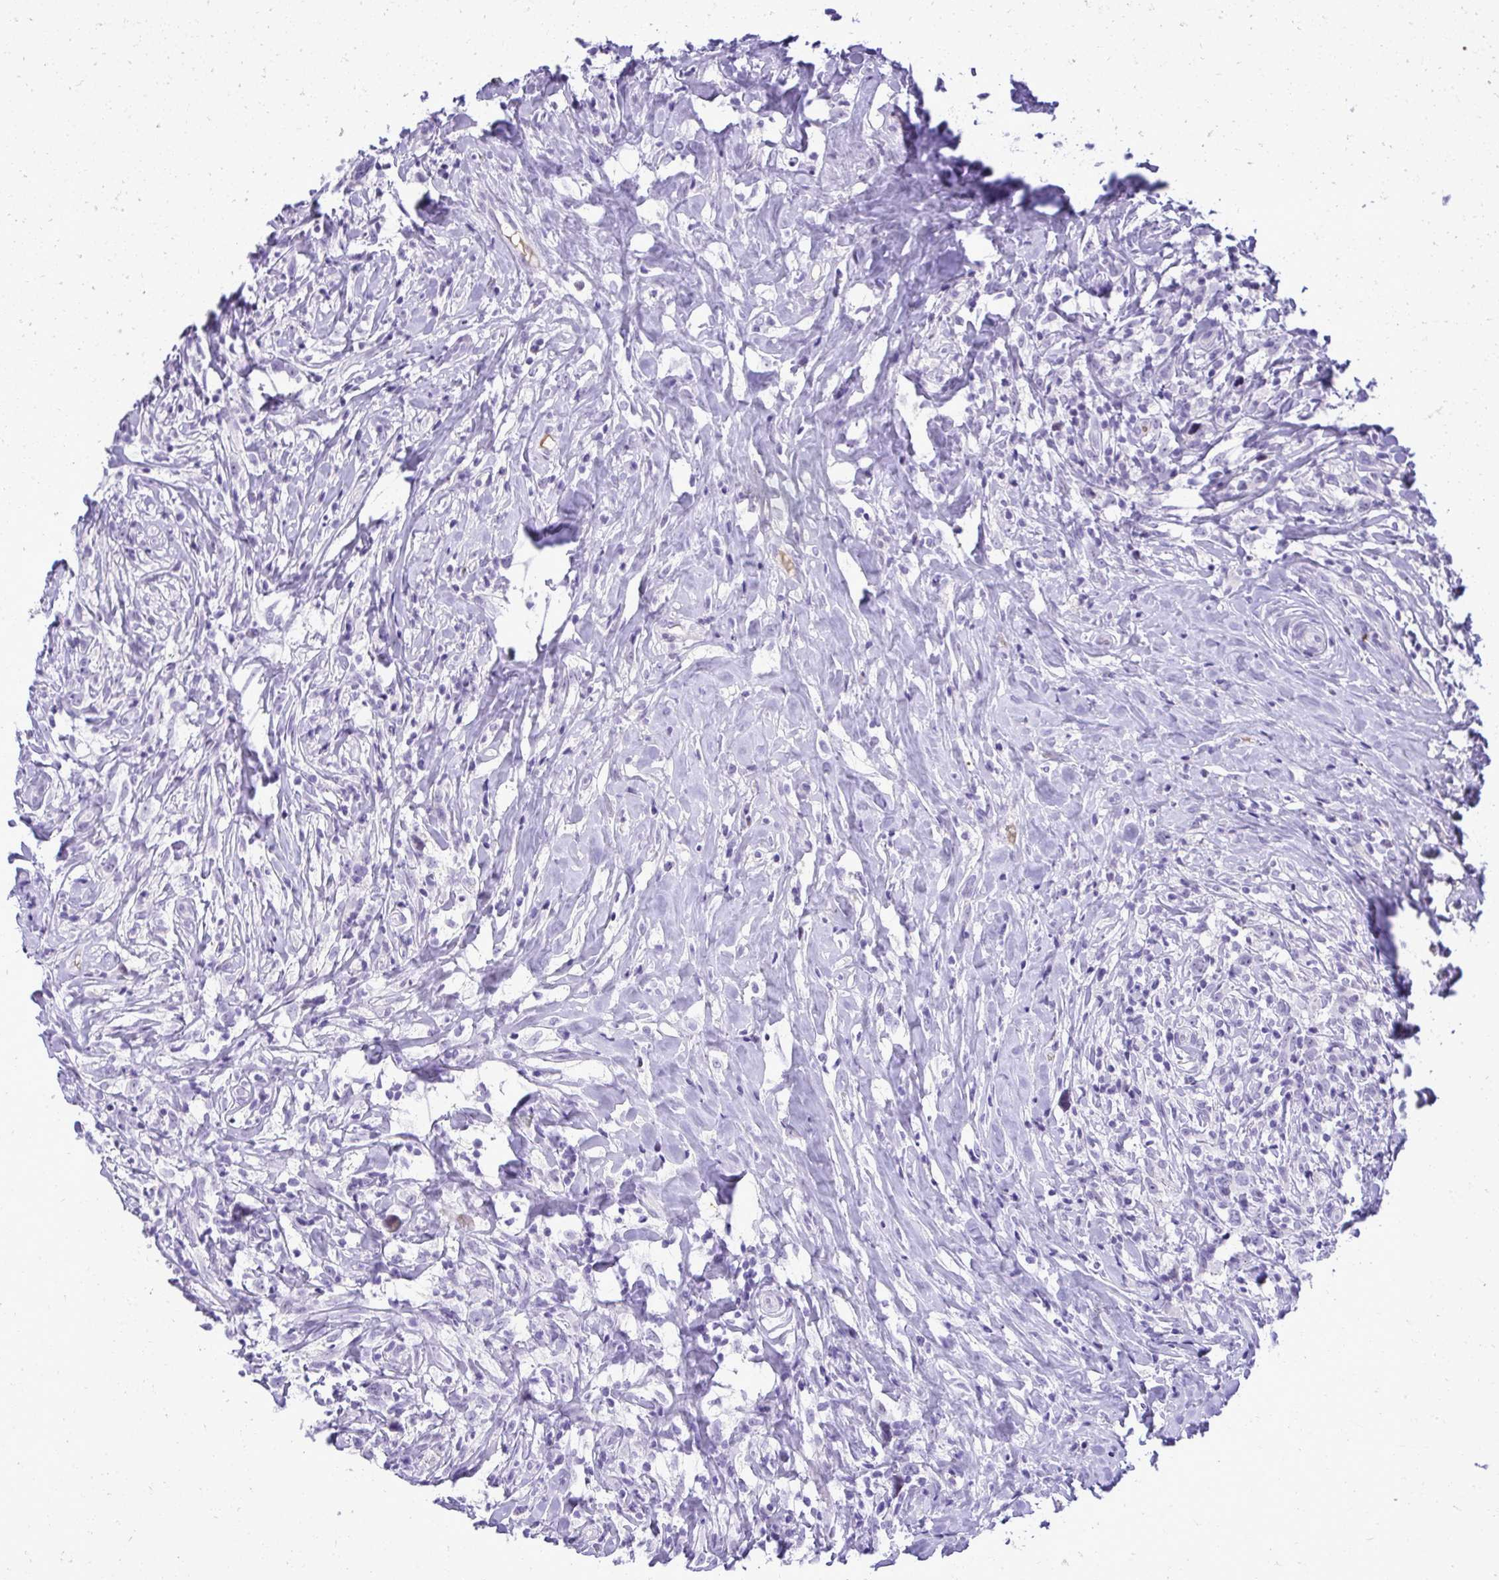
{"staining": {"intensity": "negative", "quantity": "none", "location": "none"}, "tissue": "lymphoma", "cell_type": "Tumor cells", "image_type": "cancer", "snomed": [{"axis": "morphology", "description": "Hodgkin's disease, NOS"}, {"axis": "topography", "description": "No Tissue"}], "caption": "A micrograph of human Hodgkin's disease is negative for staining in tumor cells. (DAB (3,3'-diaminobenzidine) immunohistochemistry (IHC) with hematoxylin counter stain).", "gene": "PITPNM3", "patient": {"sex": "female", "age": 21}}